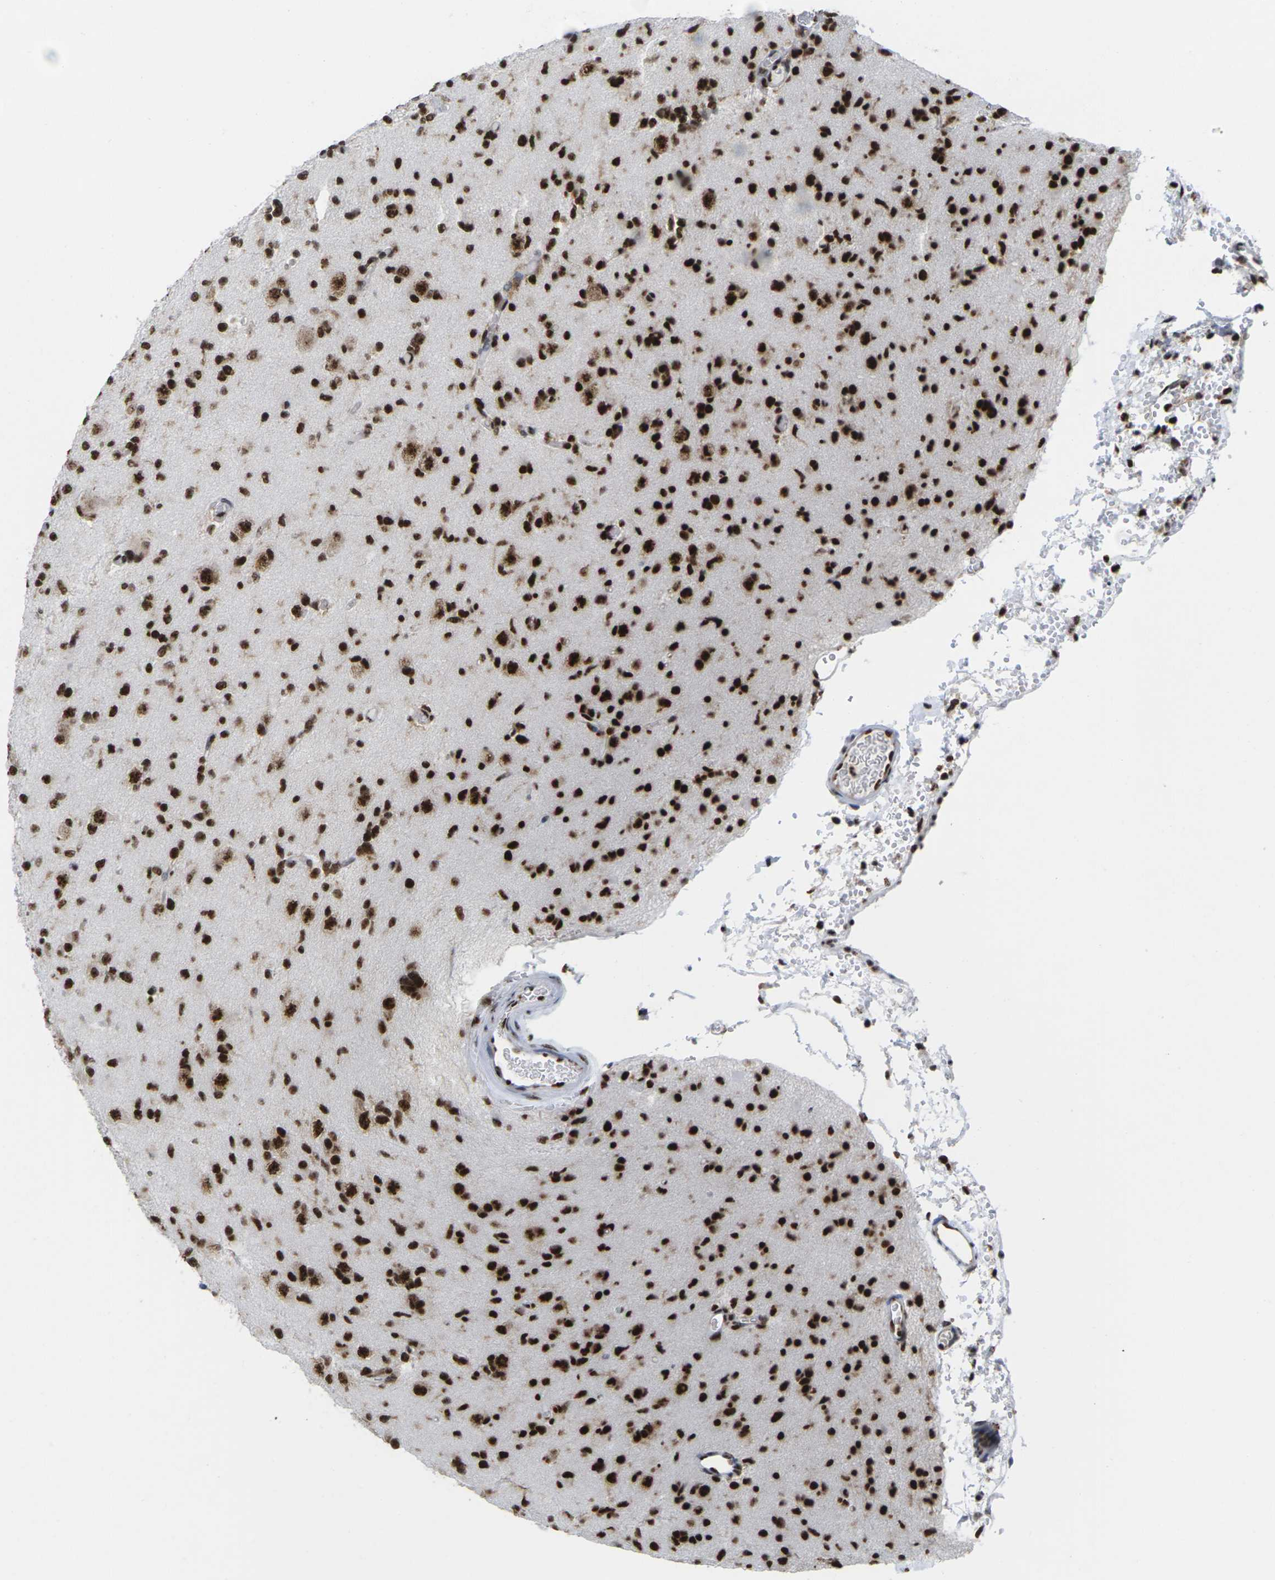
{"staining": {"intensity": "strong", "quantity": ">75%", "location": "nuclear"}, "tissue": "glioma", "cell_type": "Tumor cells", "image_type": "cancer", "snomed": [{"axis": "morphology", "description": "Glioma, malignant, NOS"}, {"axis": "topography", "description": "Cerebellum"}], "caption": "Strong nuclear expression for a protein is identified in about >75% of tumor cells of glioma using IHC.", "gene": "MAGOH", "patient": {"sex": "female", "age": 10}}